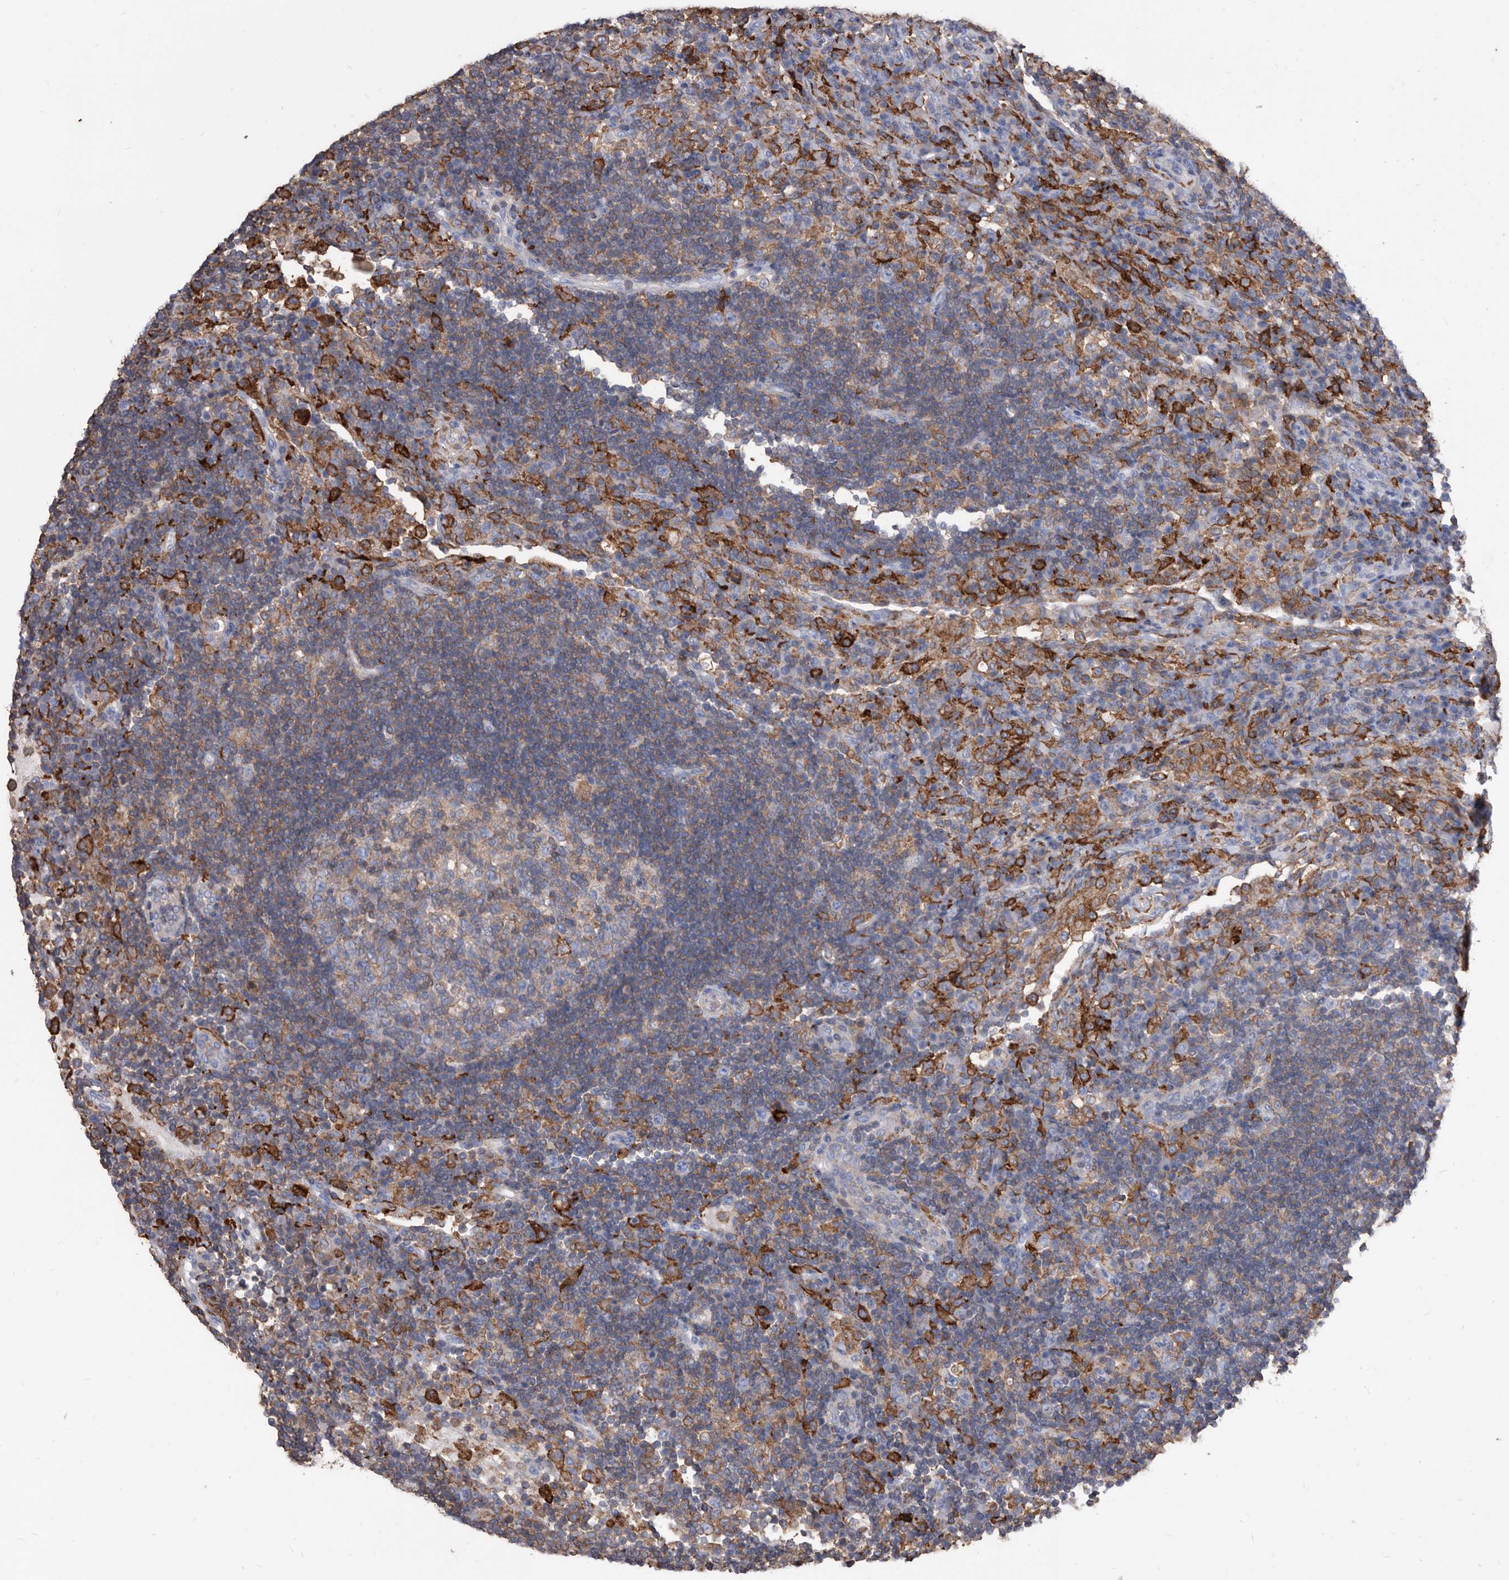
{"staining": {"intensity": "weak", "quantity": "25%-75%", "location": "cytoplasmic/membranous"}, "tissue": "lymph node", "cell_type": "Germinal center cells", "image_type": "normal", "snomed": [{"axis": "morphology", "description": "Normal tissue, NOS"}, {"axis": "topography", "description": "Lymph node"}], "caption": "The image shows staining of normal lymph node, revealing weak cytoplasmic/membranous protein staining (brown color) within germinal center cells. The staining was performed using DAB (3,3'-diaminobenzidine), with brown indicating positive protein expression. Nuclei are stained blue with hematoxylin.", "gene": "MS4A4A", "patient": {"sex": "female", "age": 53}}